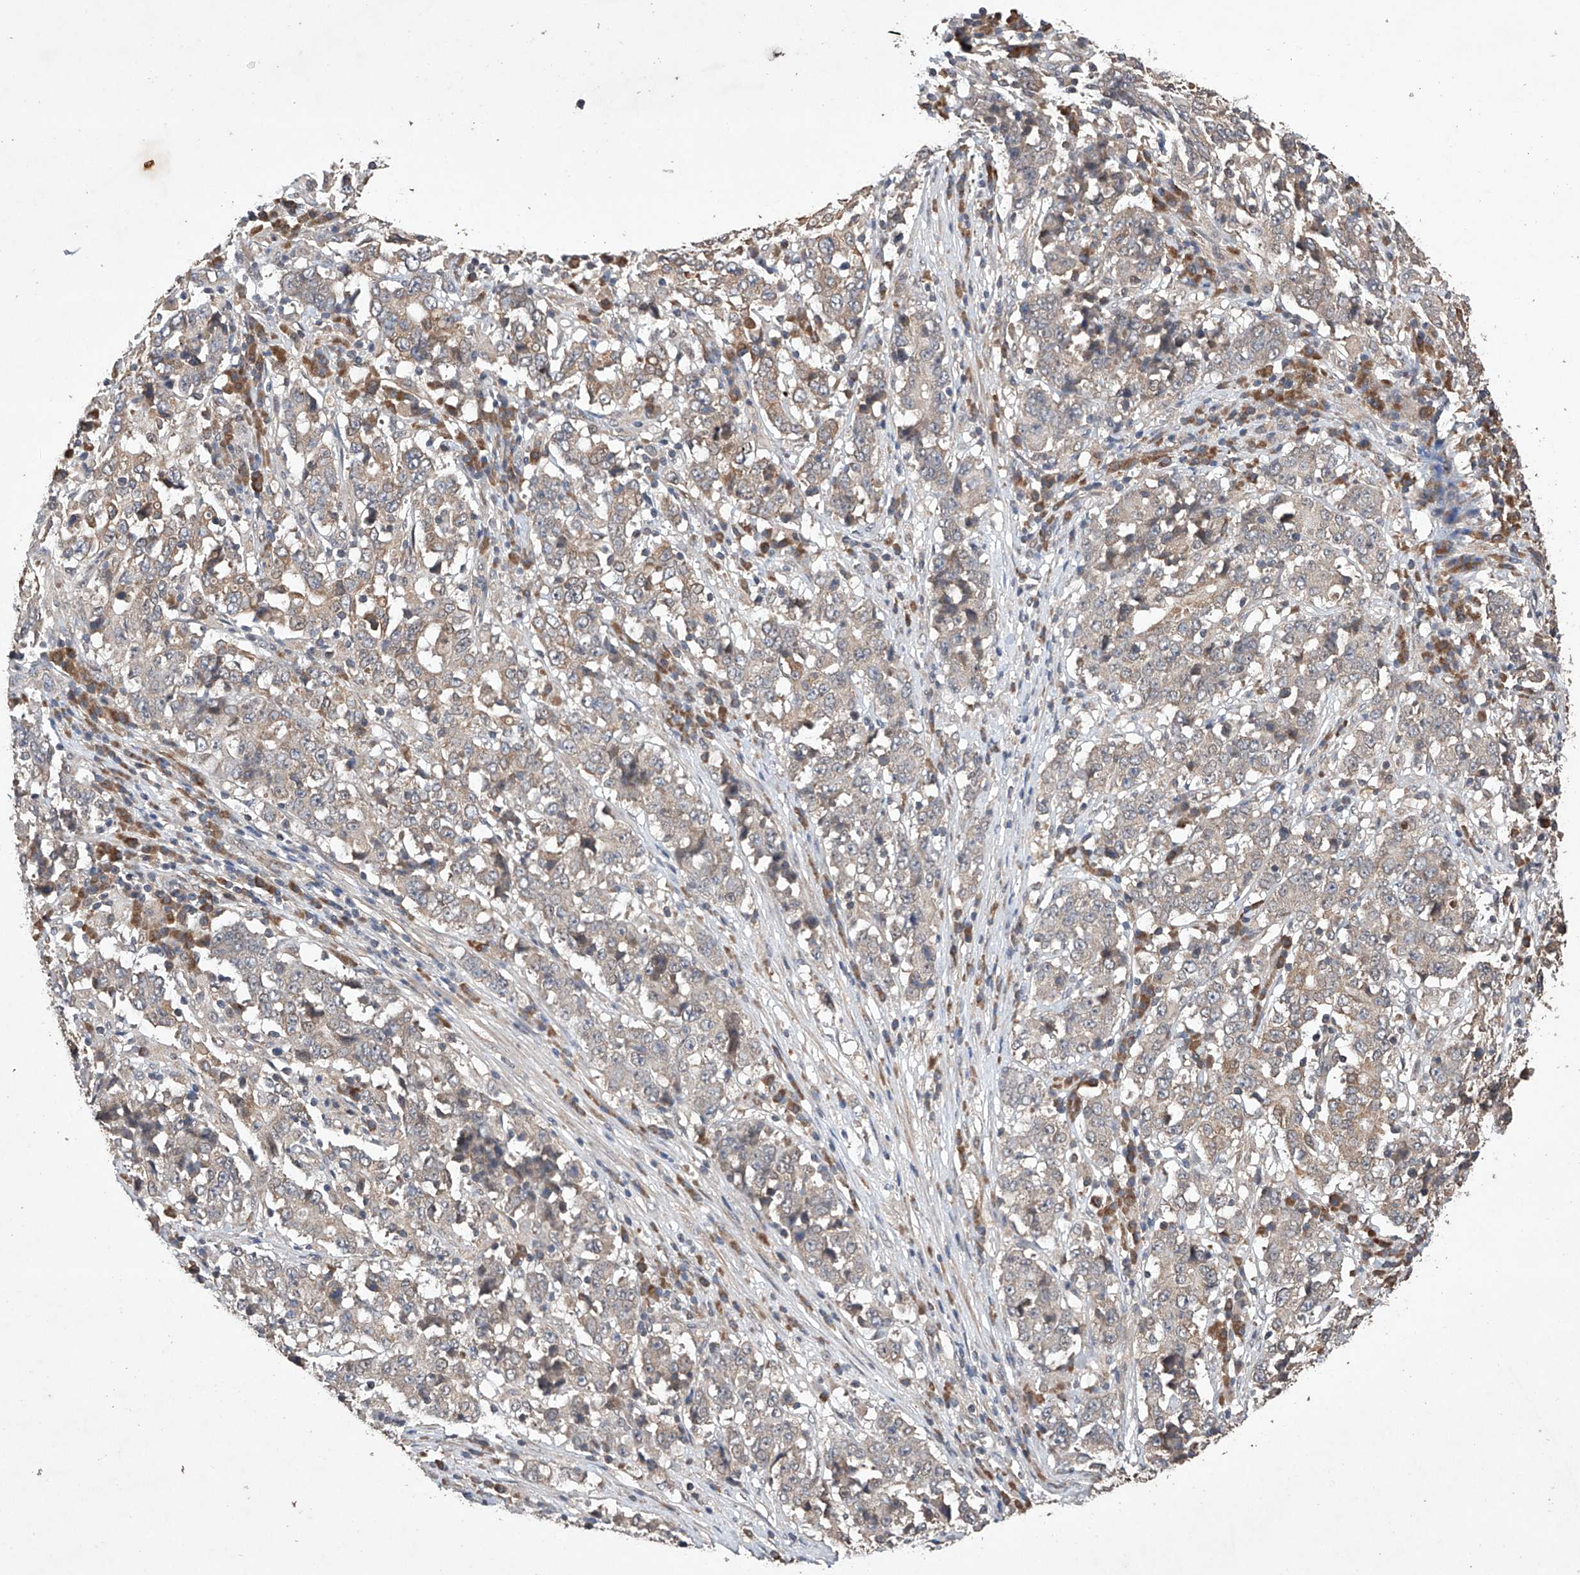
{"staining": {"intensity": "weak", "quantity": "<25%", "location": "cytoplasmic/membranous"}, "tissue": "stomach cancer", "cell_type": "Tumor cells", "image_type": "cancer", "snomed": [{"axis": "morphology", "description": "Adenocarcinoma, NOS"}, {"axis": "topography", "description": "Stomach"}], "caption": "Protein analysis of stomach cancer reveals no significant staining in tumor cells.", "gene": "LURAP1", "patient": {"sex": "male", "age": 59}}